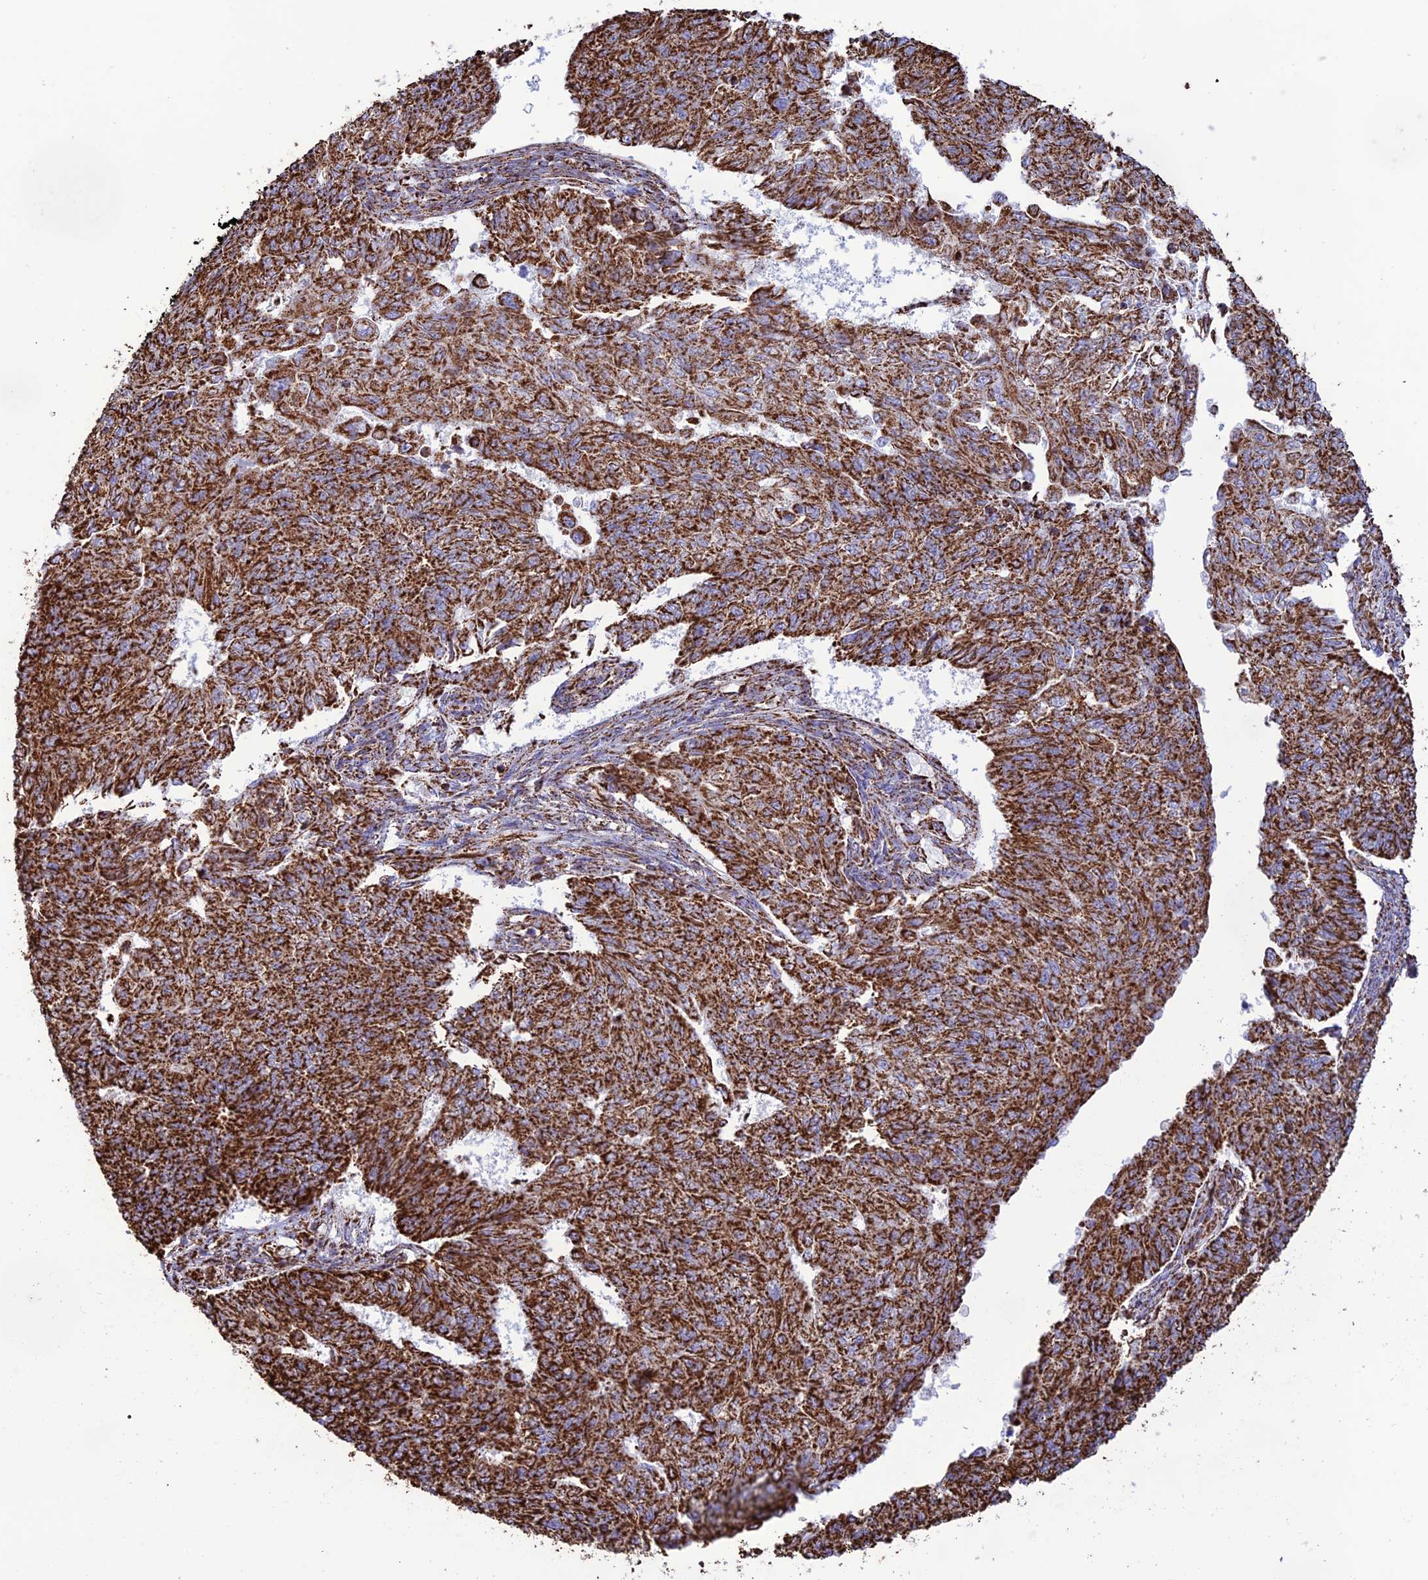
{"staining": {"intensity": "strong", "quantity": ">75%", "location": "cytoplasmic/membranous"}, "tissue": "endometrial cancer", "cell_type": "Tumor cells", "image_type": "cancer", "snomed": [{"axis": "morphology", "description": "Adenocarcinoma, NOS"}, {"axis": "topography", "description": "Endometrium"}], "caption": "Immunohistochemistry (IHC) staining of endometrial adenocarcinoma, which displays high levels of strong cytoplasmic/membranous staining in about >75% of tumor cells indicating strong cytoplasmic/membranous protein staining. The staining was performed using DAB (3,3'-diaminobenzidine) (brown) for protein detection and nuclei were counterstained in hematoxylin (blue).", "gene": "NDUFAF1", "patient": {"sex": "female", "age": 32}}